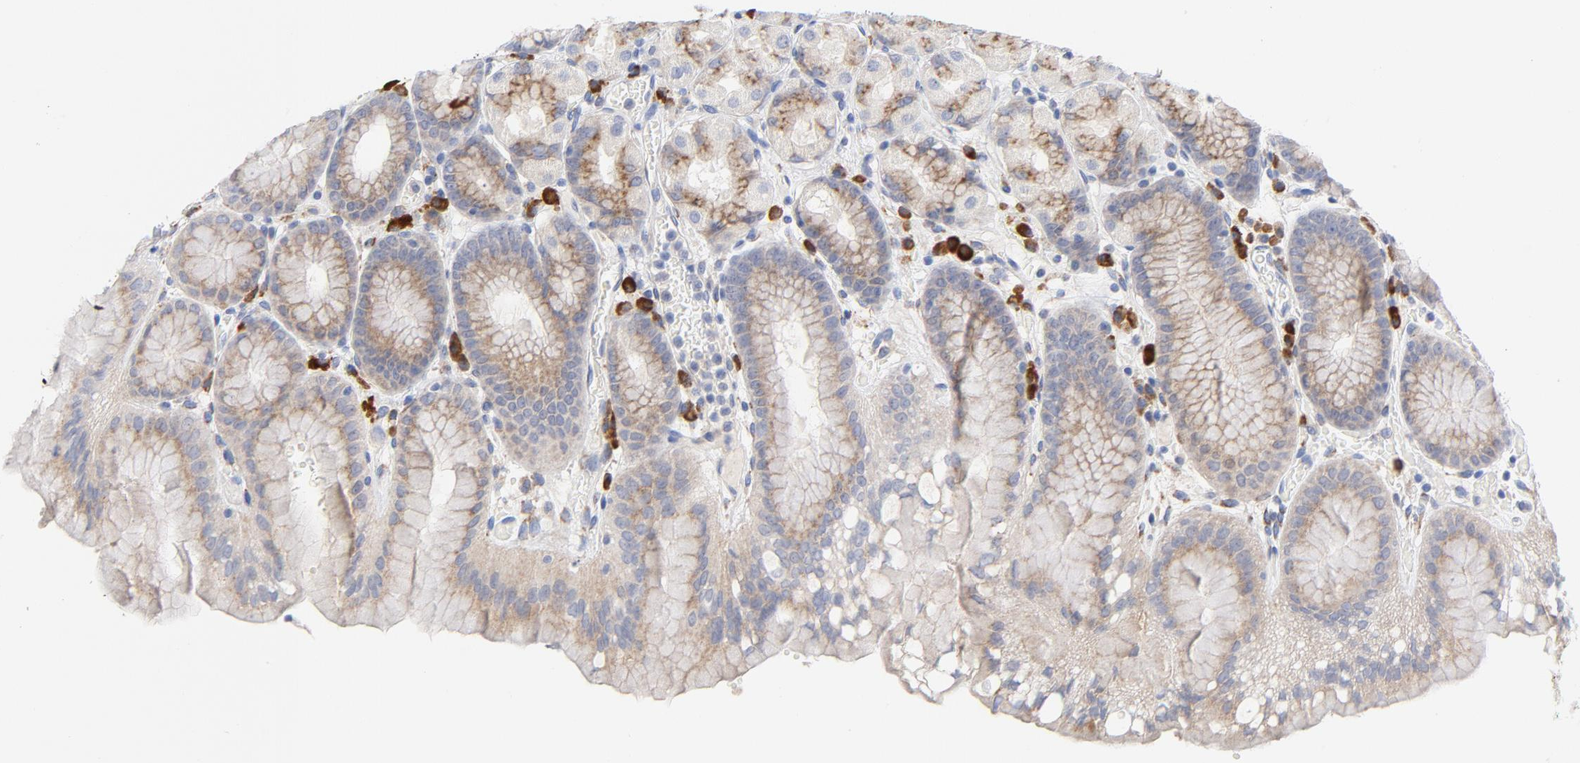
{"staining": {"intensity": "moderate", "quantity": "25%-75%", "location": "cytoplasmic/membranous"}, "tissue": "stomach", "cell_type": "Glandular cells", "image_type": "normal", "snomed": [{"axis": "morphology", "description": "Normal tissue, NOS"}, {"axis": "topography", "description": "Stomach, upper"}, {"axis": "topography", "description": "Stomach"}], "caption": "Moderate cytoplasmic/membranous staining is present in approximately 25%-75% of glandular cells in unremarkable stomach.", "gene": "RAPGEF3", "patient": {"sex": "male", "age": 76}}